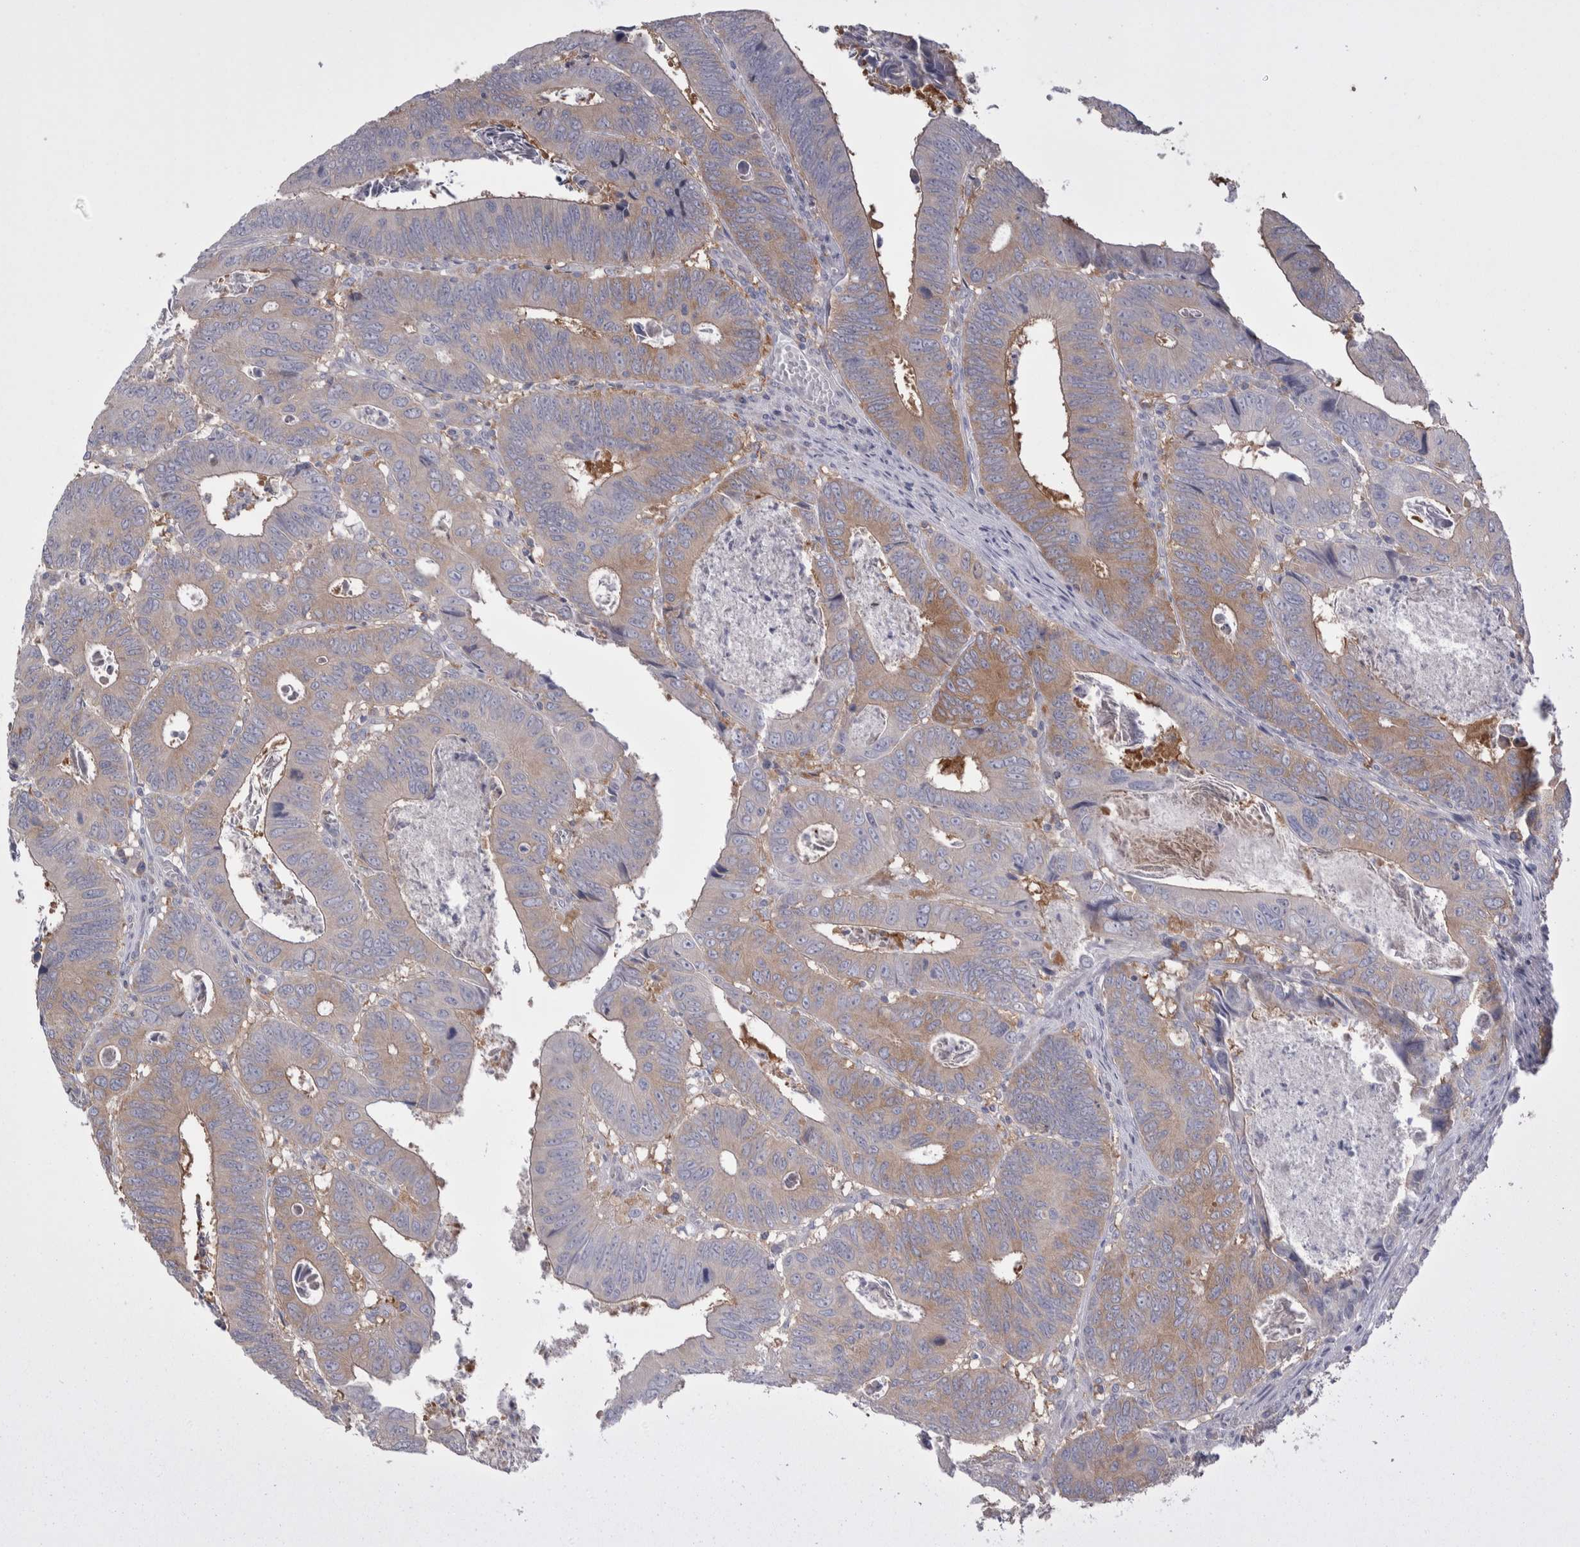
{"staining": {"intensity": "moderate", "quantity": "25%-75%", "location": "cytoplasmic/membranous"}, "tissue": "colorectal cancer", "cell_type": "Tumor cells", "image_type": "cancer", "snomed": [{"axis": "morphology", "description": "Adenocarcinoma, NOS"}, {"axis": "topography", "description": "Colon"}], "caption": "Protein staining demonstrates moderate cytoplasmic/membranous expression in approximately 25%-75% of tumor cells in colorectal cancer (adenocarcinoma). (Stains: DAB (3,3'-diaminobenzidine) in brown, nuclei in blue, Microscopy: brightfield microscopy at high magnification).", "gene": "GPHN", "patient": {"sex": "male", "age": 72}}